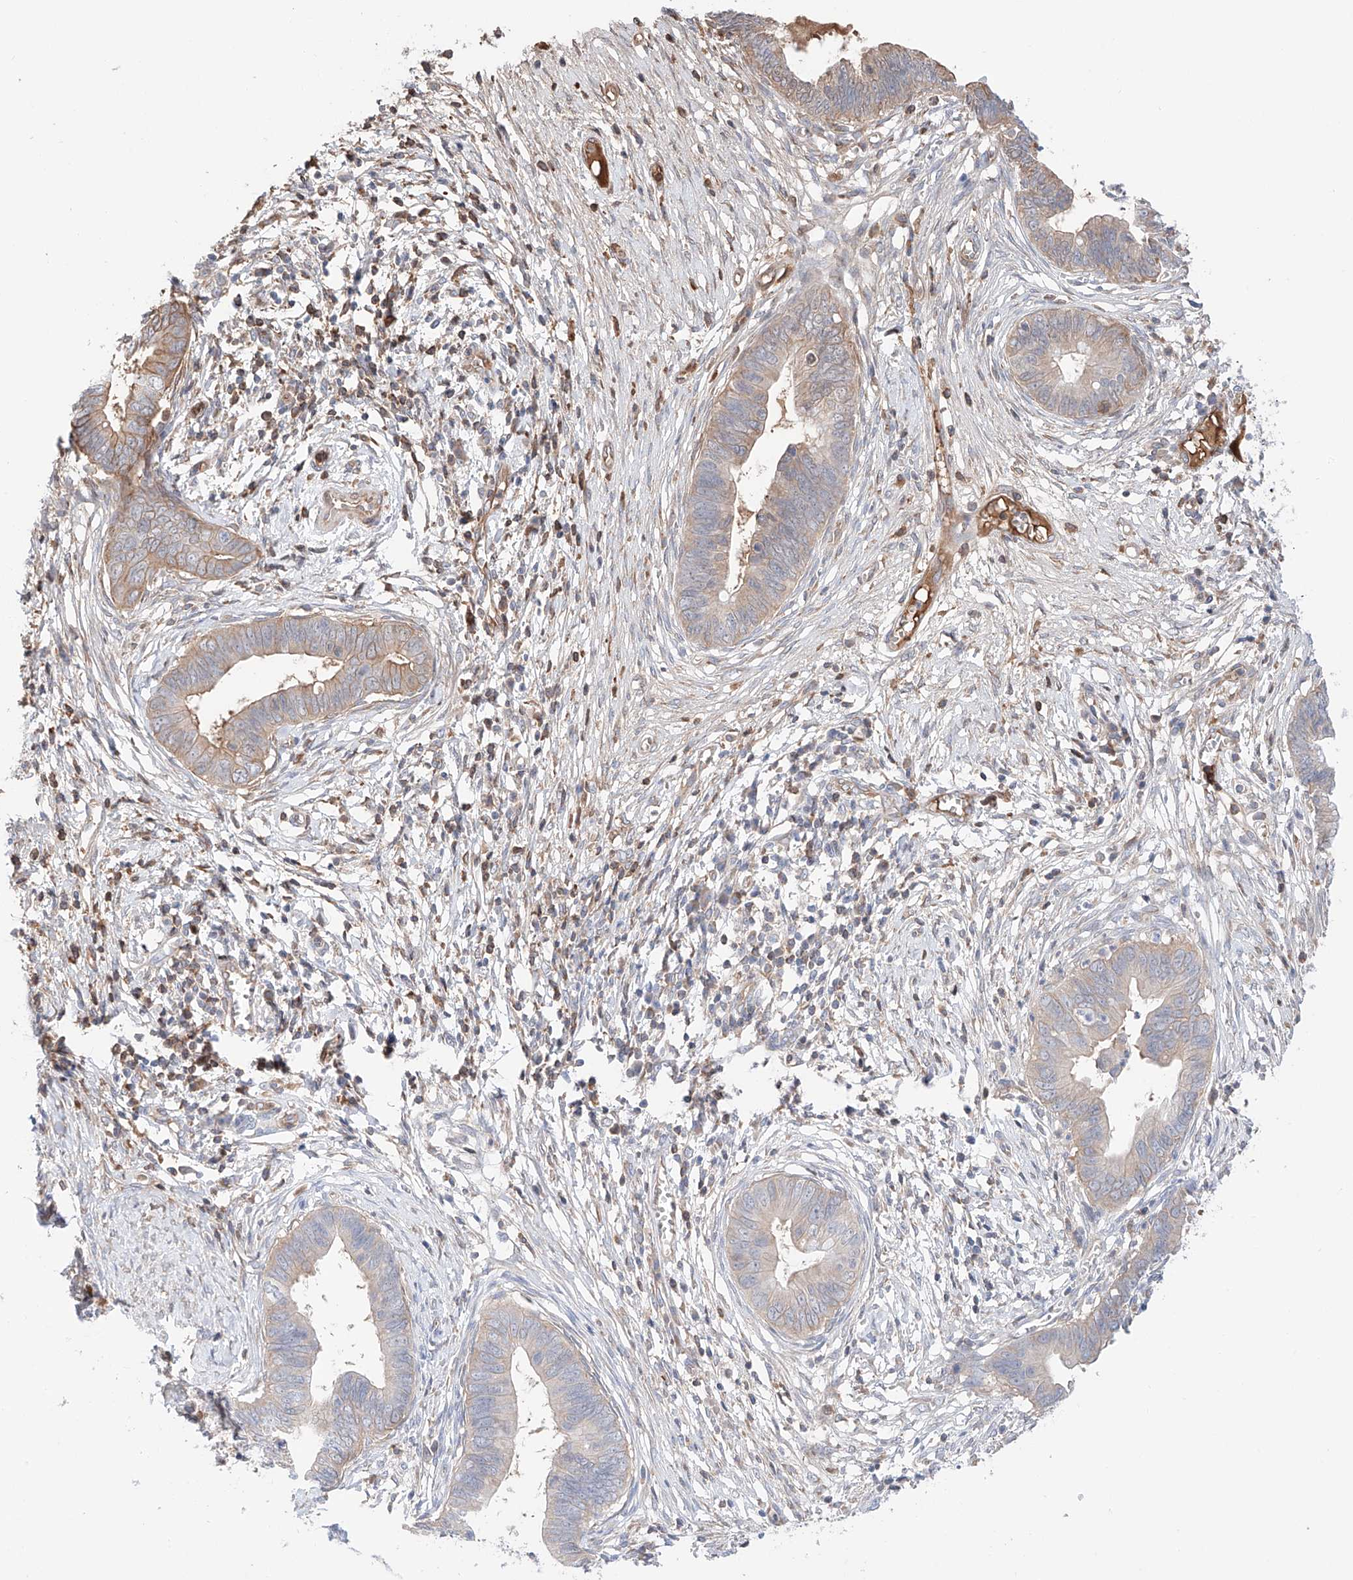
{"staining": {"intensity": "weak", "quantity": "<25%", "location": "cytoplasmic/membranous"}, "tissue": "cervical cancer", "cell_type": "Tumor cells", "image_type": "cancer", "snomed": [{"axis": "morphology", "description": "Adenocarcinoma, NOS"}, {"axis": "topography", "description": "Cervix"}], "caption": "Protein analysis of cervical adenocarcinoma exhibits no significant expression in tumor cells.", "gene": "PGGT1B", "patient": {"sex": "female", "age": 44}}